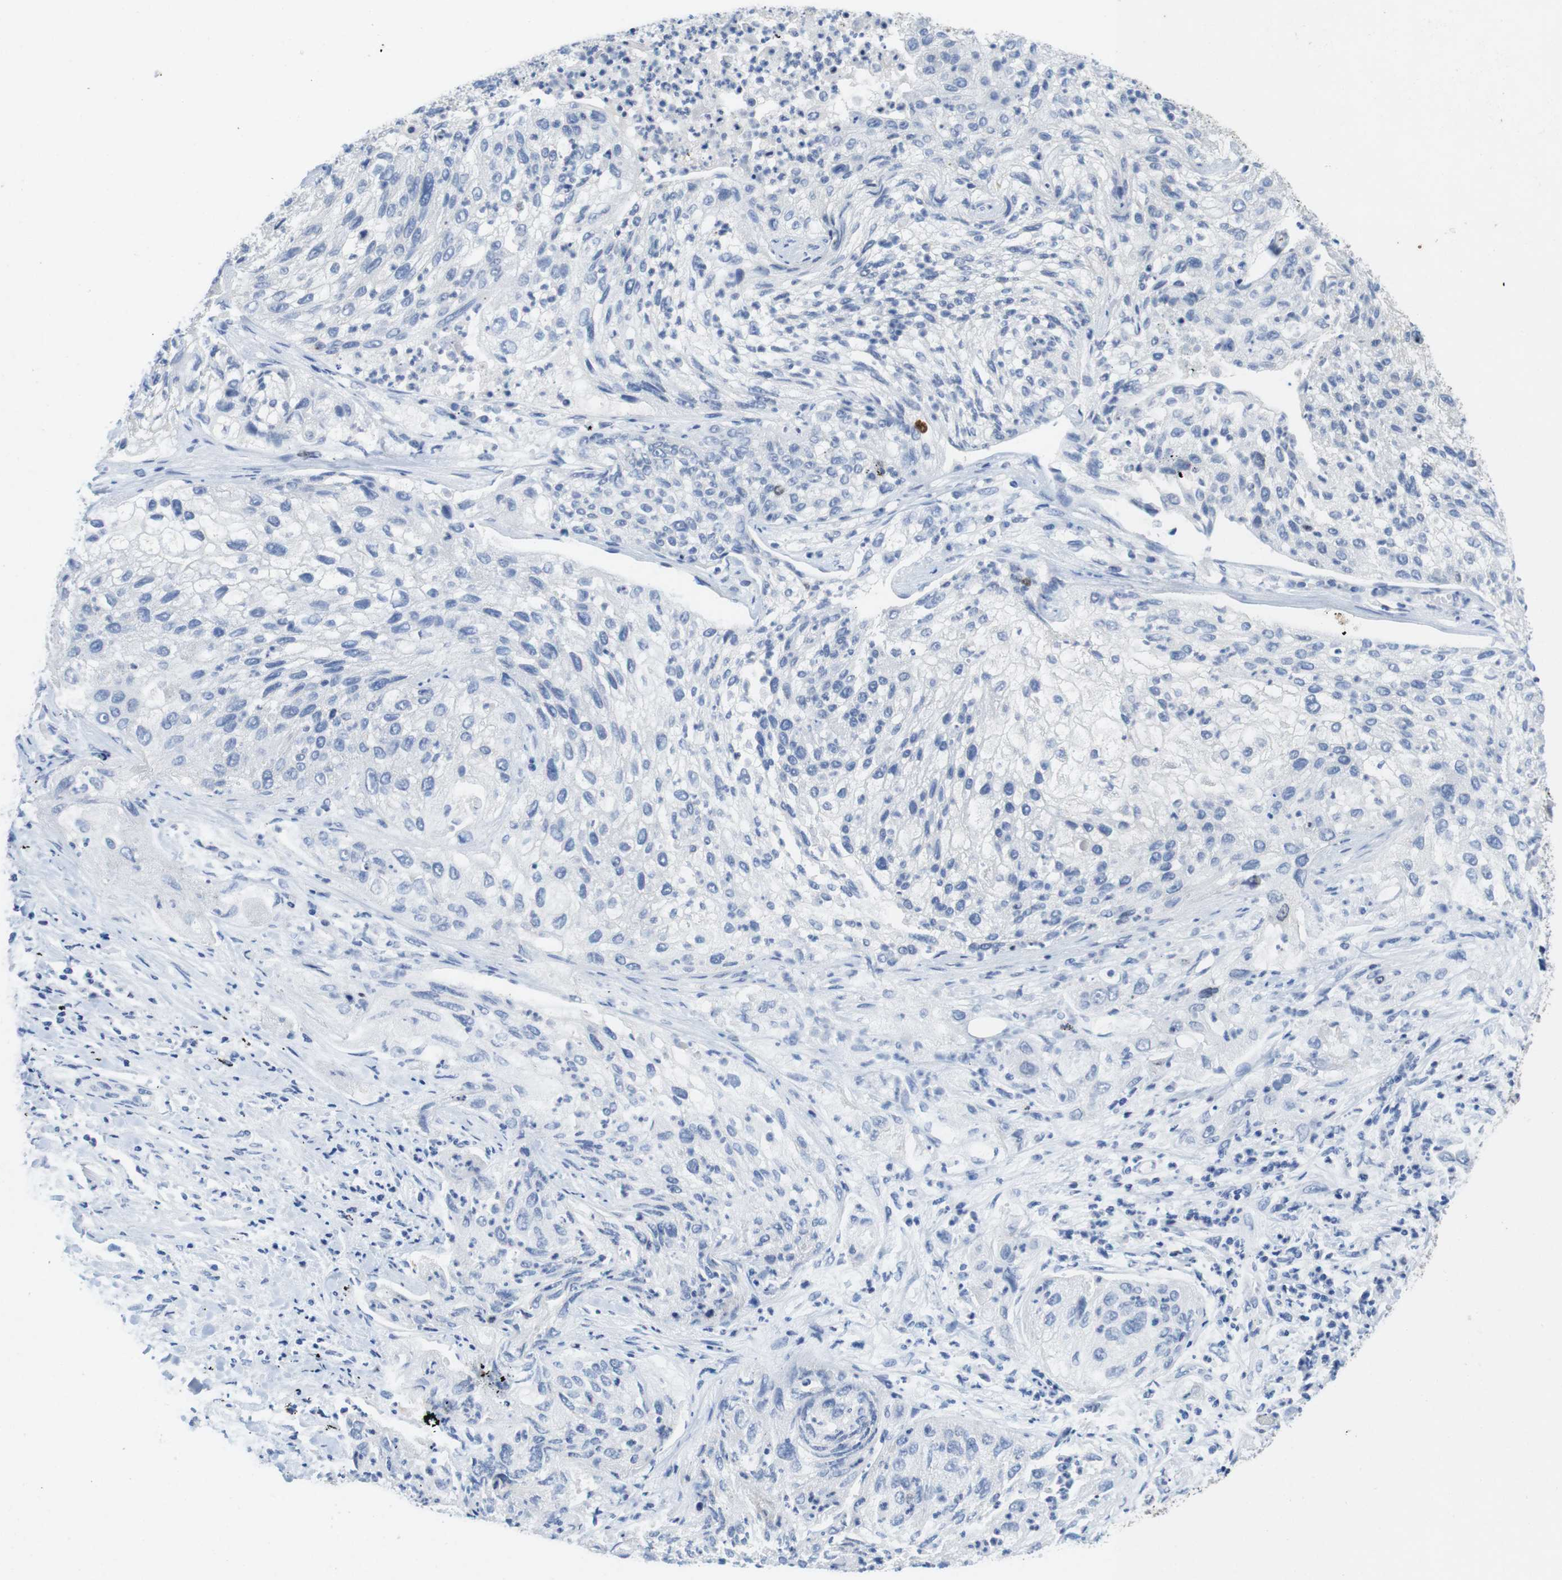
{"staining": {"intensity": "strong", "quantity": "<25%", "location": "nuclear"}, "tissue": "lung cancer", "cell_type": "Tumor cells", "image_type": "cancer", "snomed": [{"axis": "morphology", "description": "Inflammation, NOS"}, {"axis": "morphology", "description": "Squamous cell carcinoma, NOS"}, {"axis": "topography", "description": "Lymph node"}, {"axis": "topography", "description": "Soft tissue"}, {"axis": "topography", "description": "Lung"}], "caption": "Protein analysis of lung cancer (squamous cell carcinoma) tissue reveals strong nuclear positivity in approximately <25% of tumor cells. The protein is shown in brown color, while the nuclei are stained blue.", "gene": "KPNA2", "patient": {"sex": "male", "age": 66}}